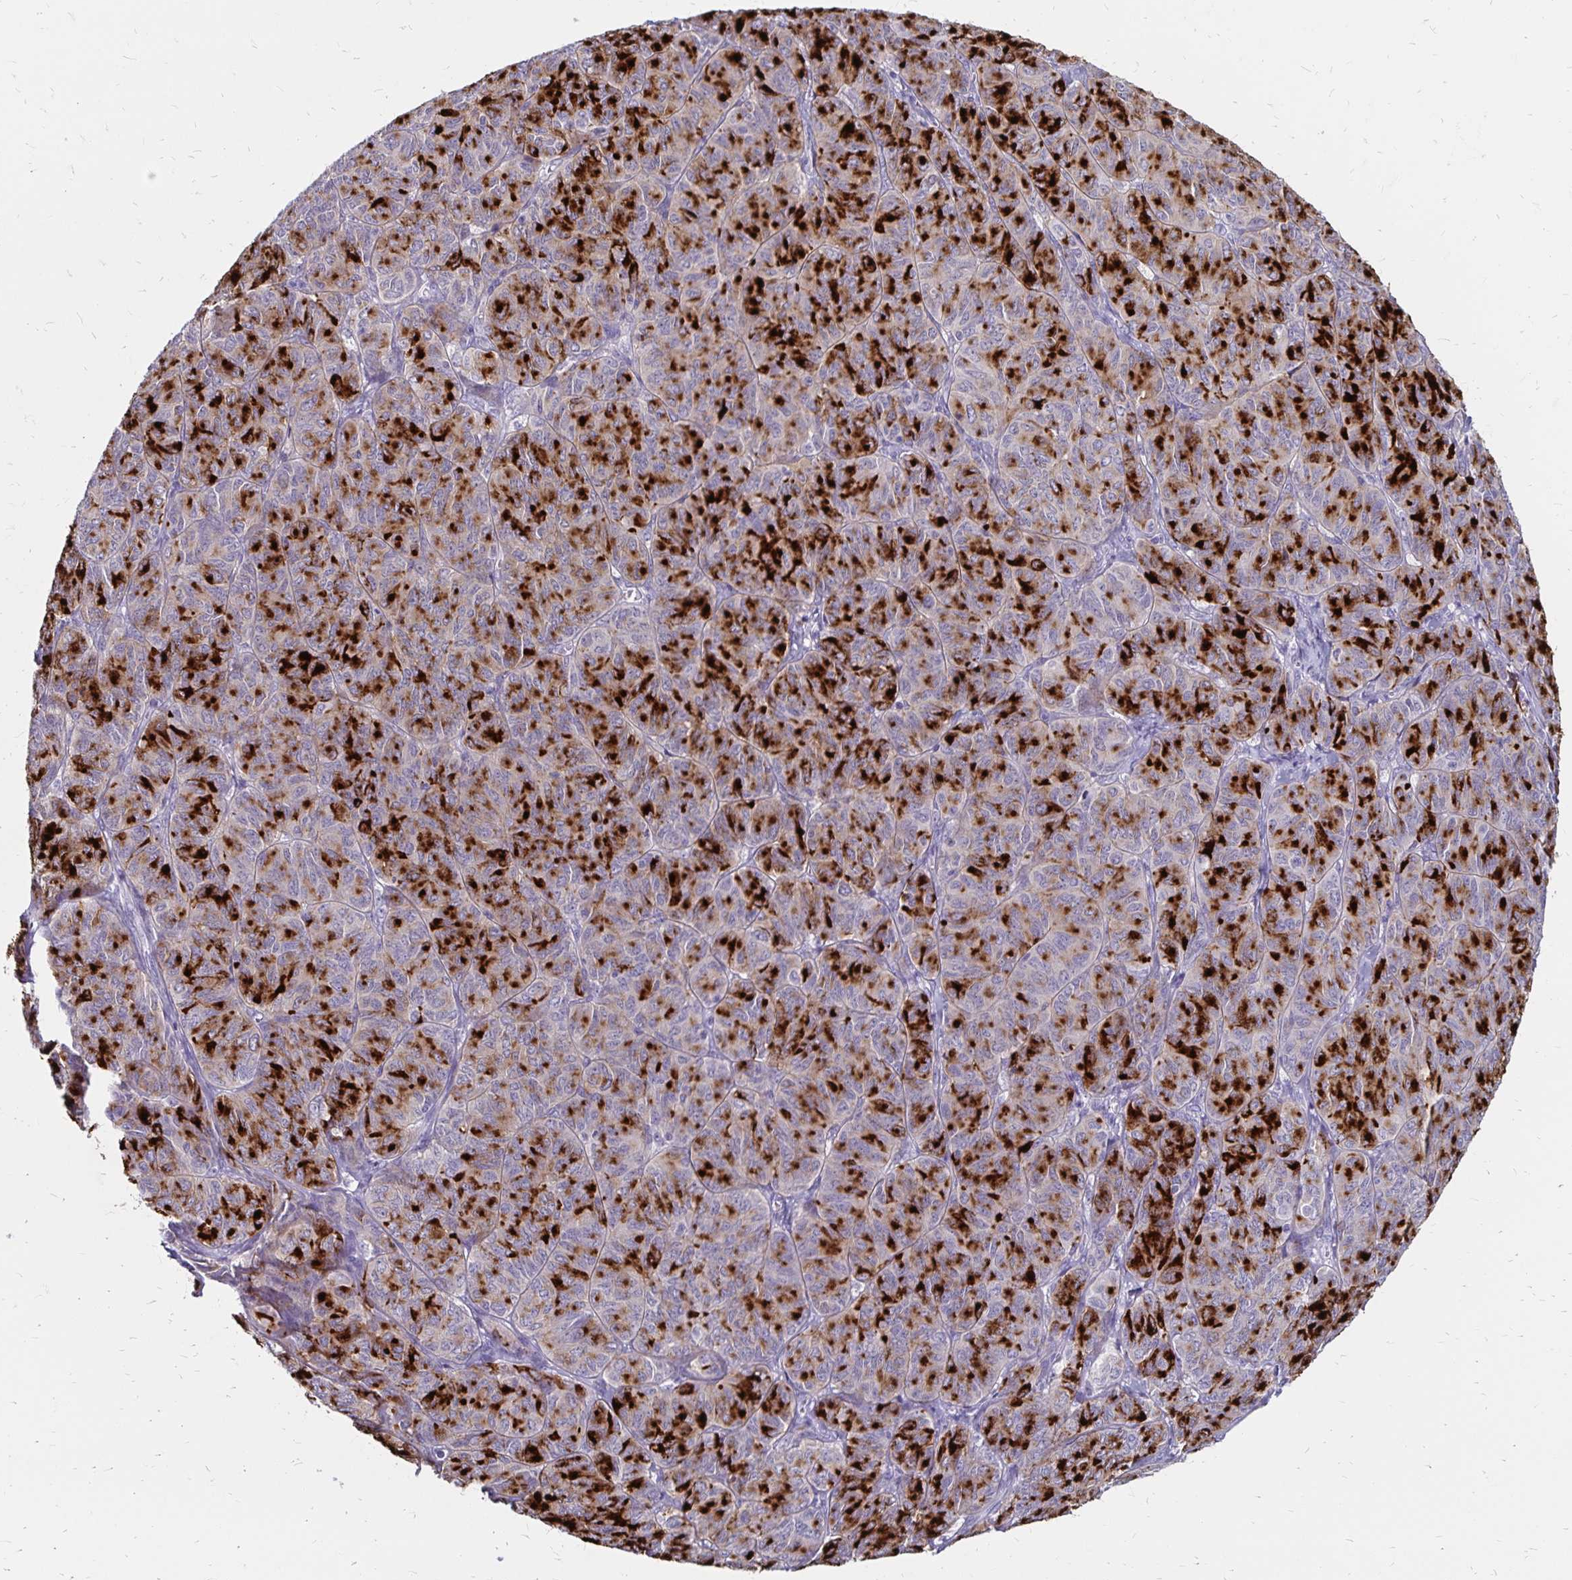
{"staining": {"intensity": "strong", "quantity": "25%-75%", "location": "cytoplasmic/membranous"}, "tissue": "ovarian cancer", "cell_type": "Tumor cells", "image_type": "cancer", "snomed": [{"axis": "morphology", "description": "Carcinoma, endometroid"}, {"axis": "topography", "description": "Ovary"}], "caption": "Immunohistochemical staining of ovarian endometroid carcinoma demonstrates high levels of strong cytoplasmic/membranous expression in approximately 25%-75% of tumor cells. (Stains: DAB (3,3'-diaminobenzidine) in brown, nuclei in blue, Microscopy: brightfield microscopy at high magnification).", "gene": "TNS3", "patient": {"sex": "female", "age": 80}}